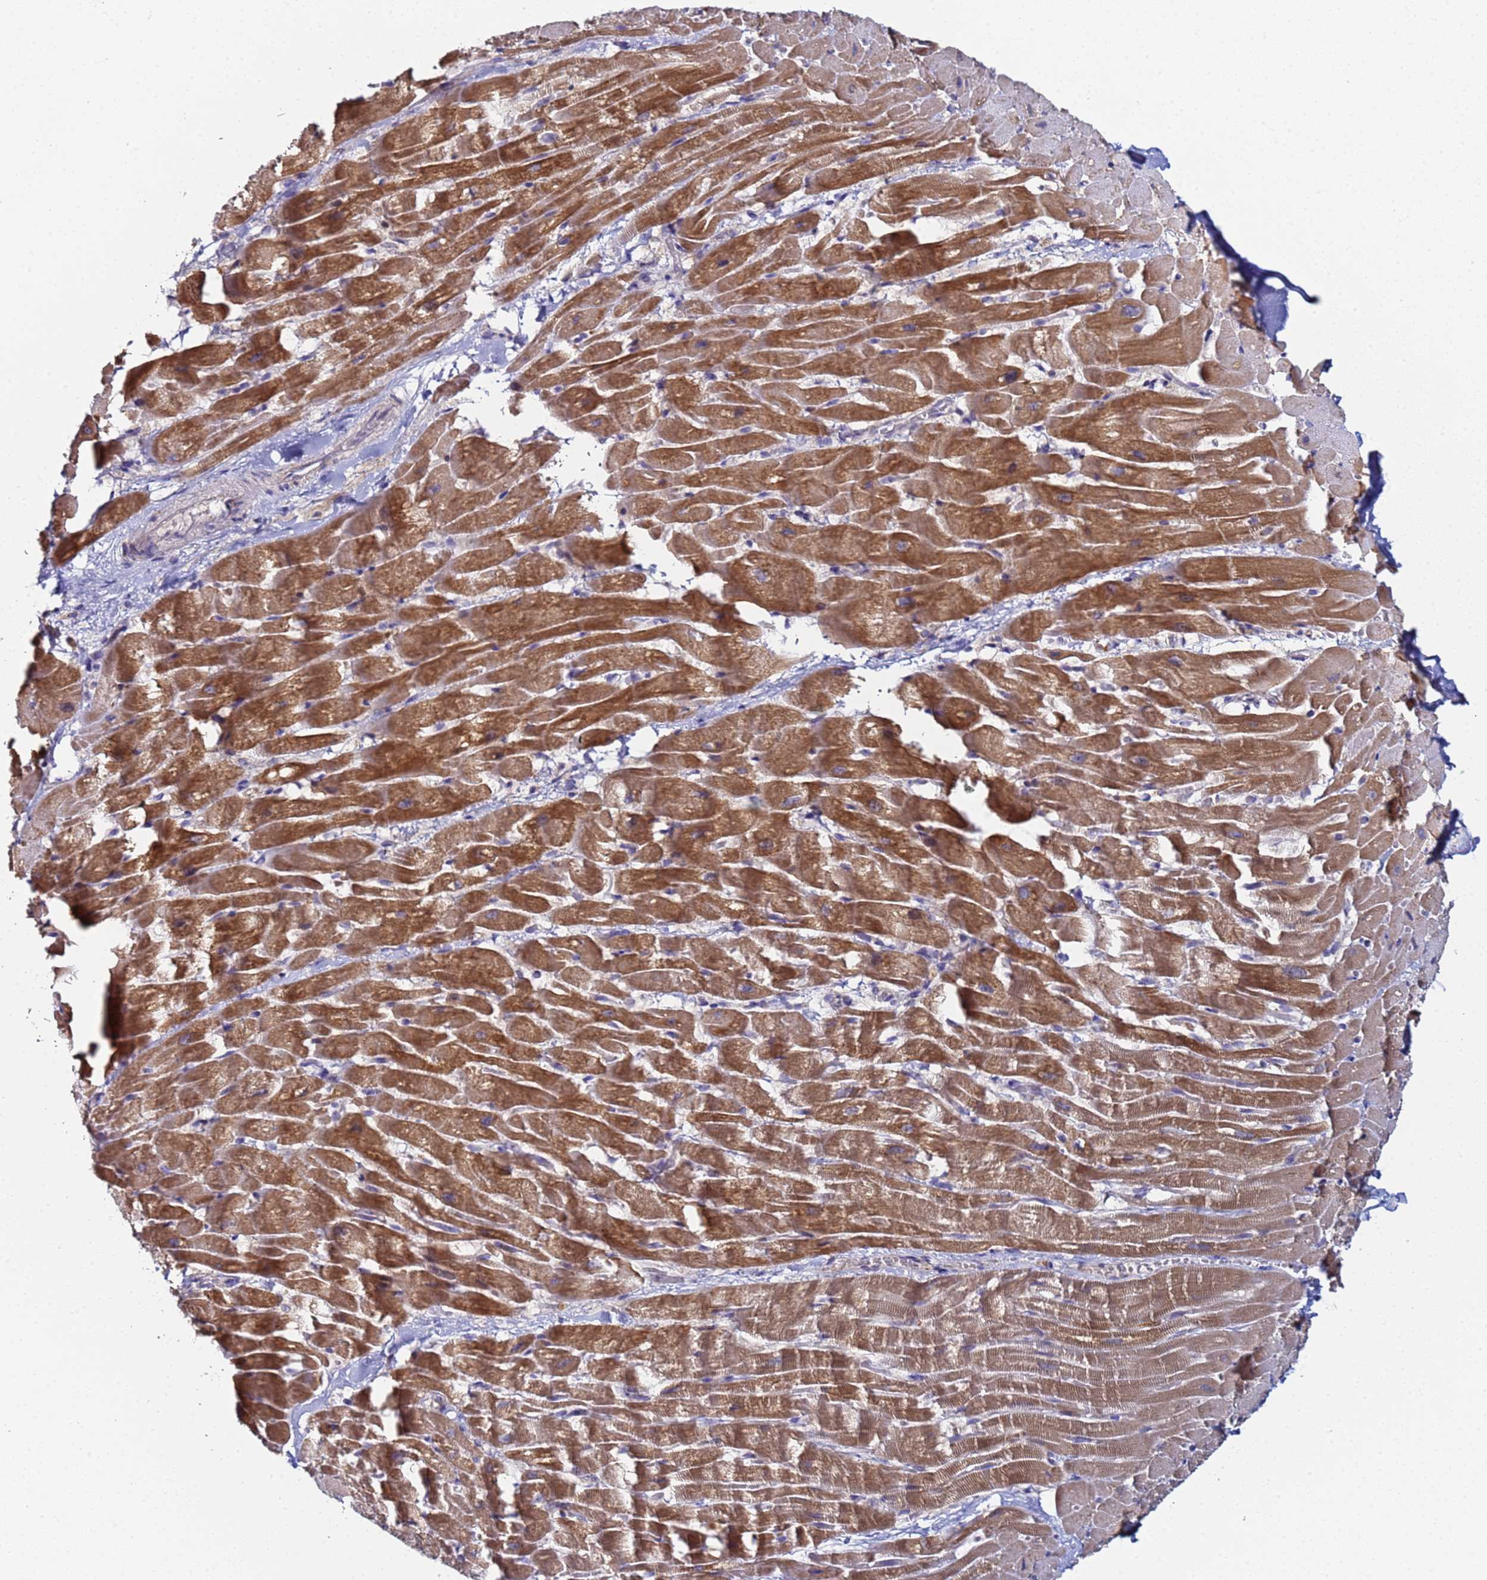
{"staining": {"intensity": "strong", "quantity": ">75%", "location": "cytoplasmic/membranous"}, "tissue": "heart muscle", "cell_type": "Cardiomyocytes", "image_type": "normal", "snomed": [{"axis": "morphology", "description": "Normal tissue, NOS"}, {"axis": "topography", "description": "Heart"}], "caption": "Immunohistochemical staining of benign heart muscle displays >75% levels of strong cytoplasmic/membranous protein staining in about >75% of cardiomyocytes. Nuclei are stained in blue.", "gene": "CCDC127", "patient": {"sex": "male", "age": 37}}